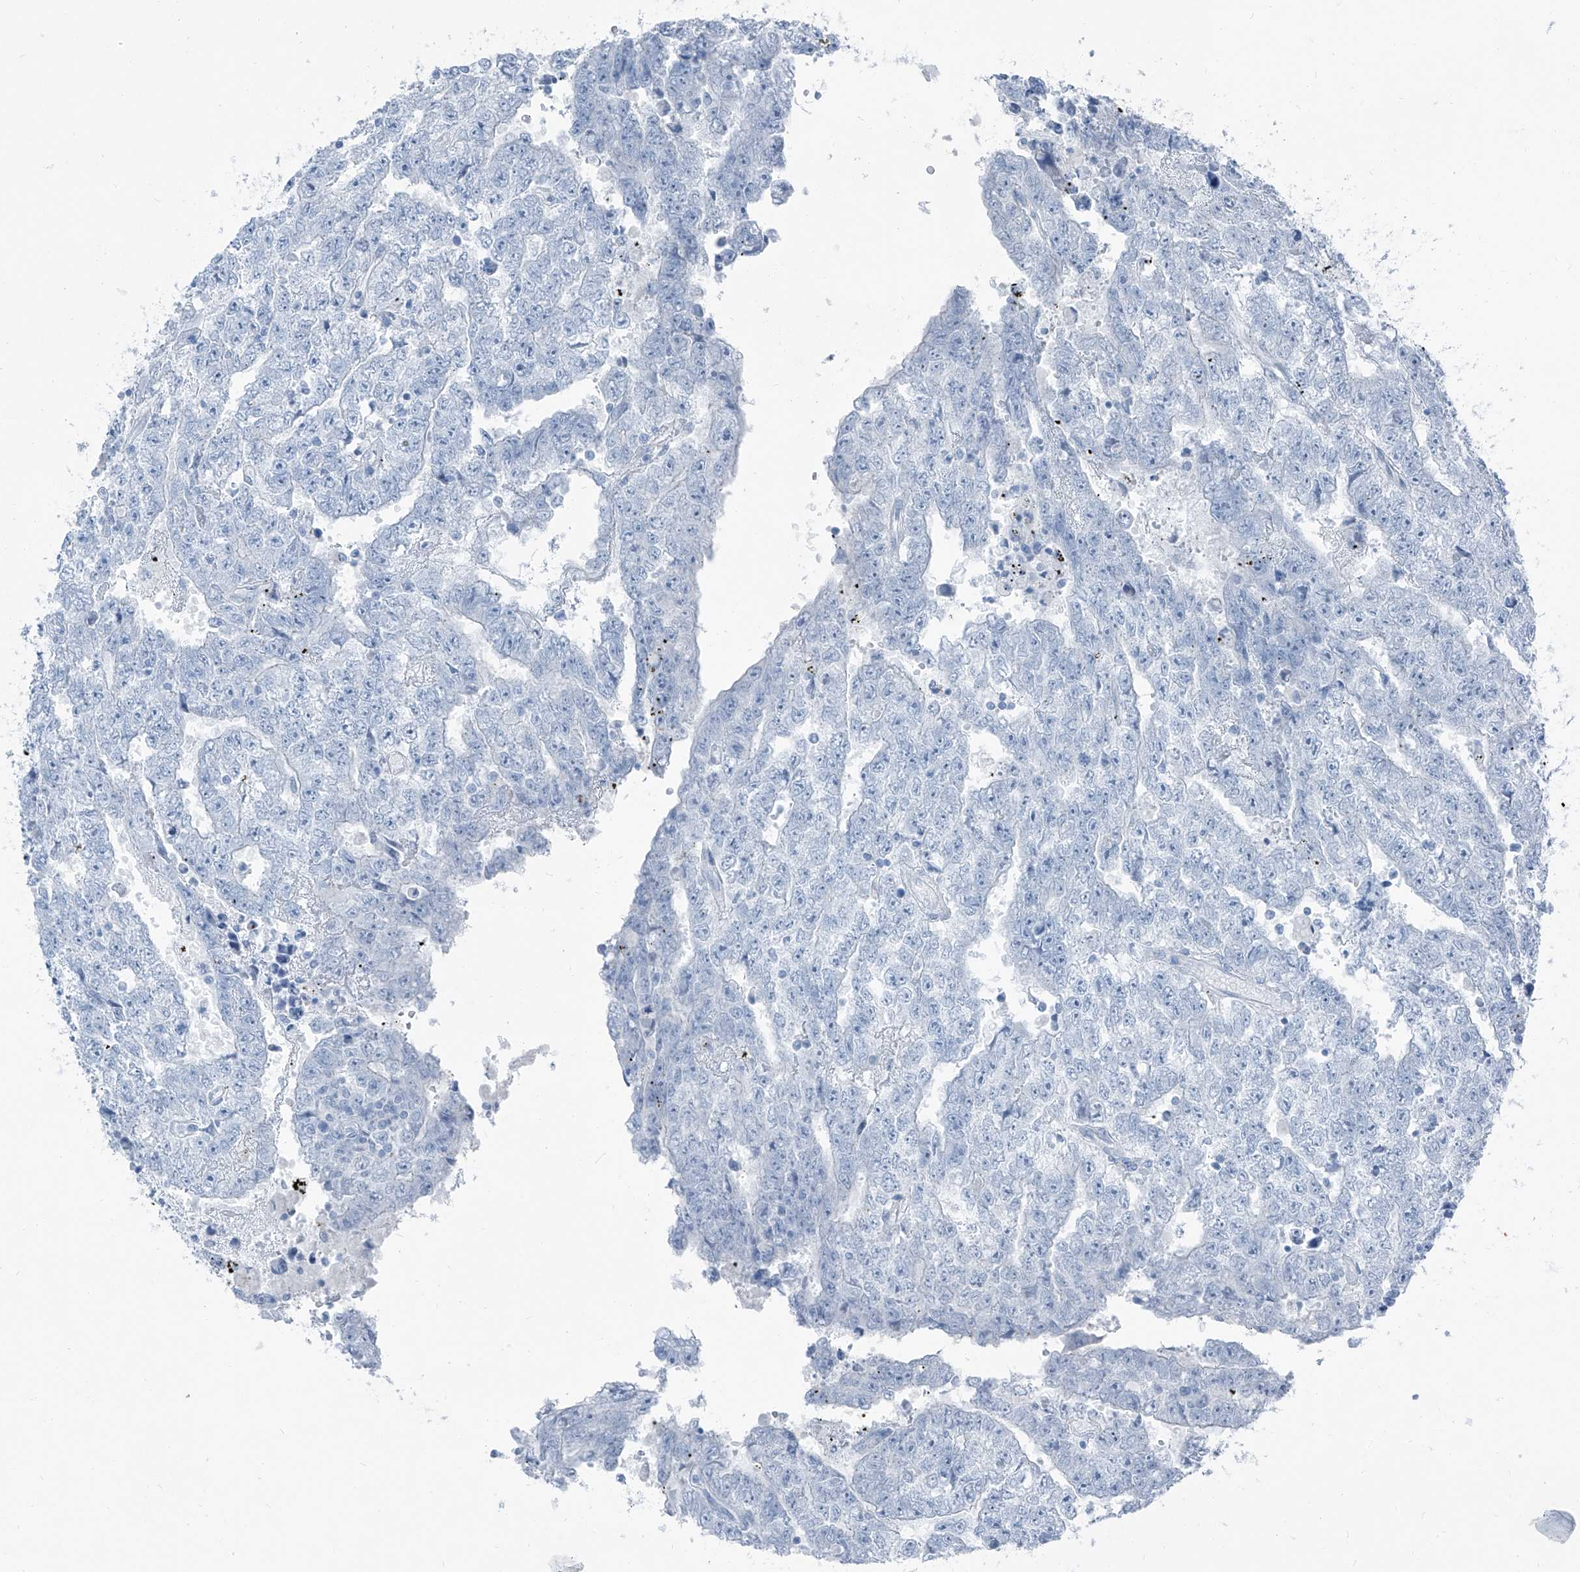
{"staining": {"intensity": "negative", "quantity": "none", "location": "none"}, "tissue": "testis cancer", "cell_type": "Tumor cells", "image_type": "cancer", "snomed": [{"axis": "morphology", "description": "Carcinoma, Embryonal, NOS"}, {"axis": "topography", "description": "Testis"}], "caption": "DAB immunohistochemical staining of testis cancer (embryonal carcinoma) reveals no significant expression in tumor cells. The staining was performed using DAB to visualize the protein expression in brown, while the nuclei were stained in blue with hematoxylin (Magnification: 20x).", "gene": "RGN", "patient": {"sex": "male", "age": 25}}